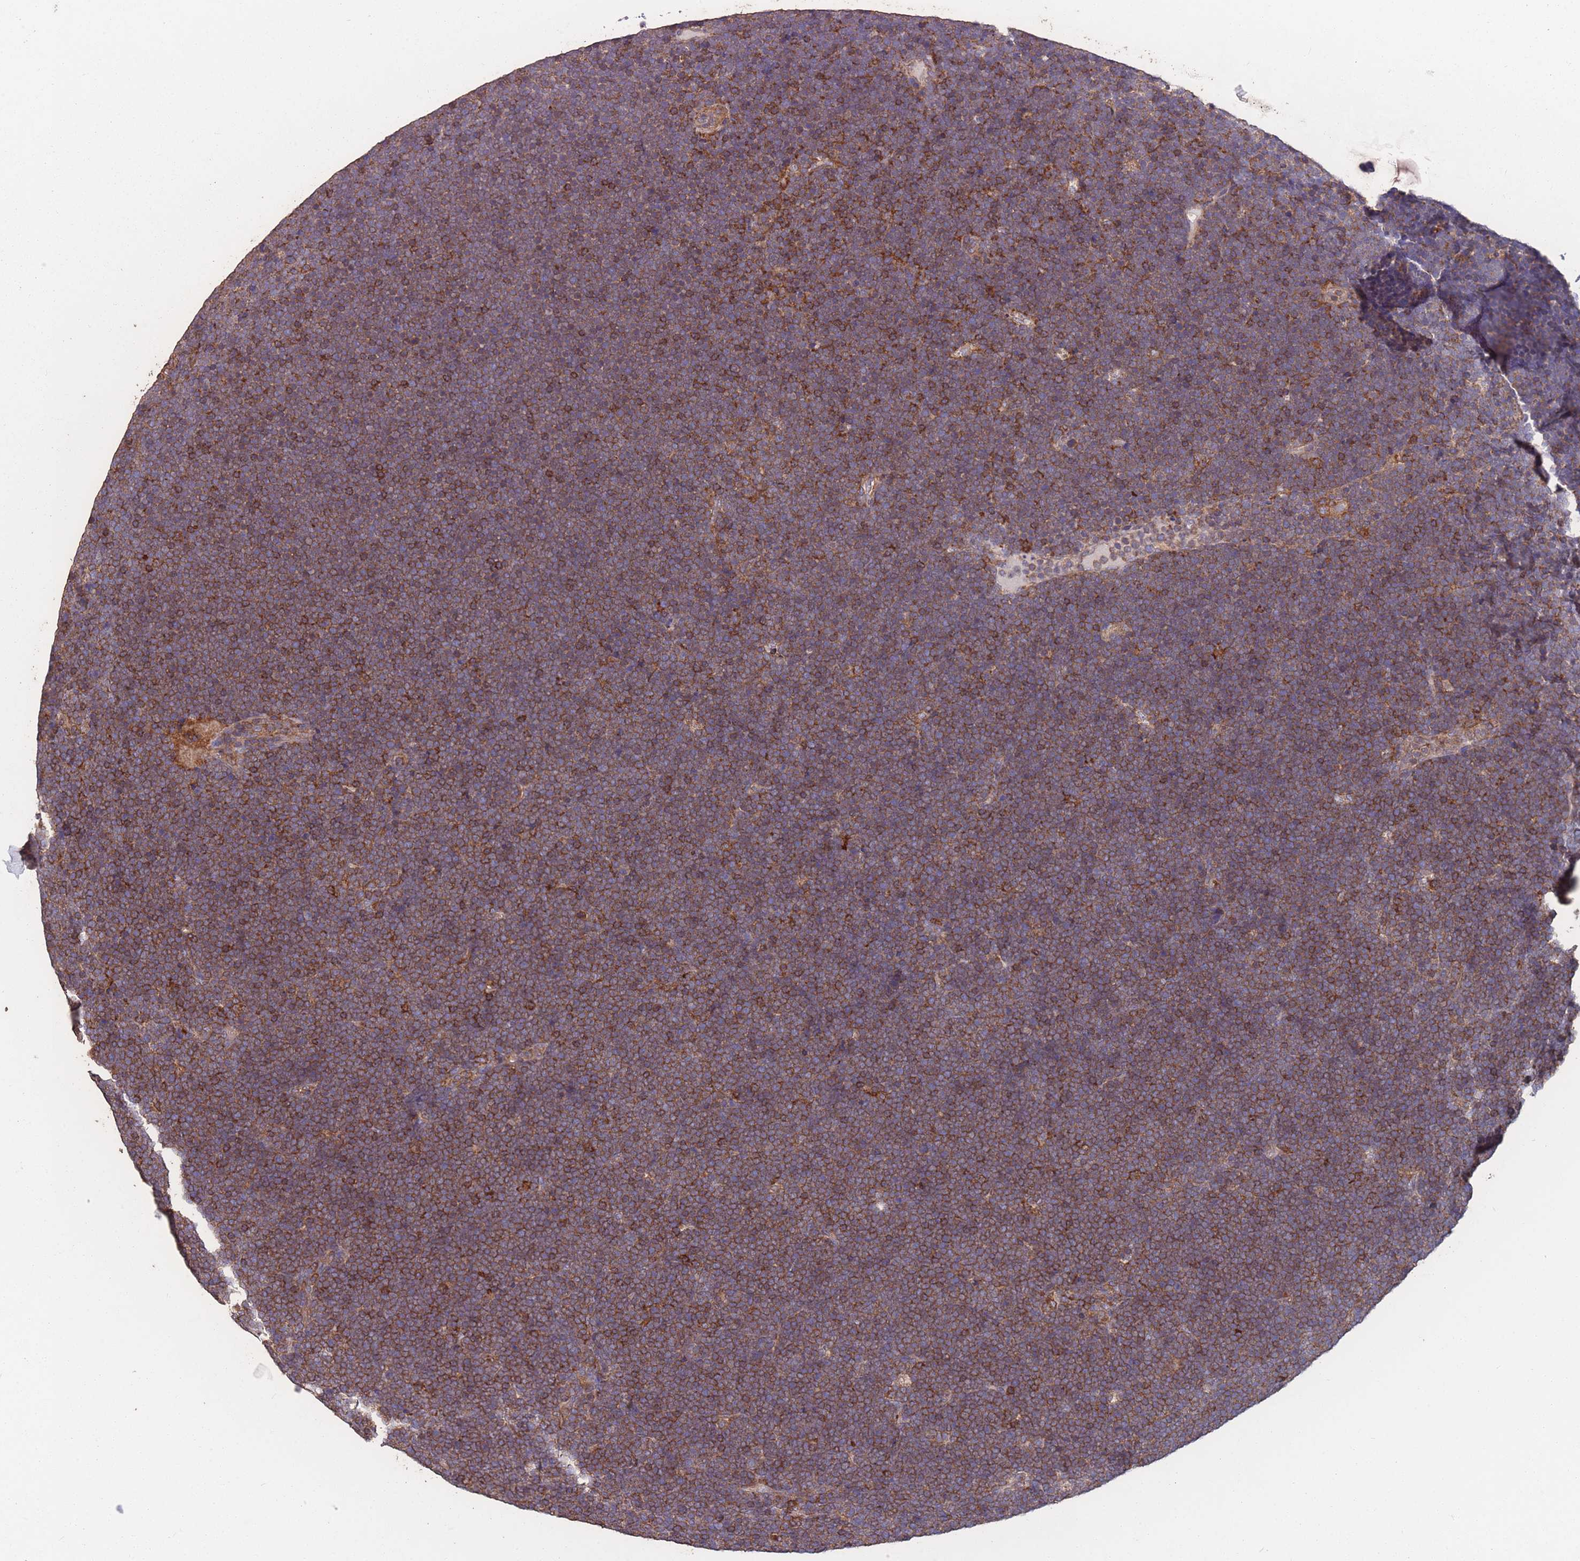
{"staining": {"intensity": "moderate", "quantity": ">75%", "location": "cytoplasmic/membranous"}, "tissue": "lymphoma", "cell_type": "Tumor cells", "image_type": "cancer", "snomed": [{"axis": "morphology", "description": "Malignant lymphoma, non-Hodgkin's type, High grade"}, {"axis": "topography", "description": "Lymph node"}], "caption": "Immunohistochemical staining of malignant lymphoma, non-Hodgkin's type (high-grade) reveals medium levels of moderate cytoplasmic/membranous protein positivity in about >75% of tumor cells.", "gene": "NUDT21", "patient": {"sex": "male", "age": 13}}